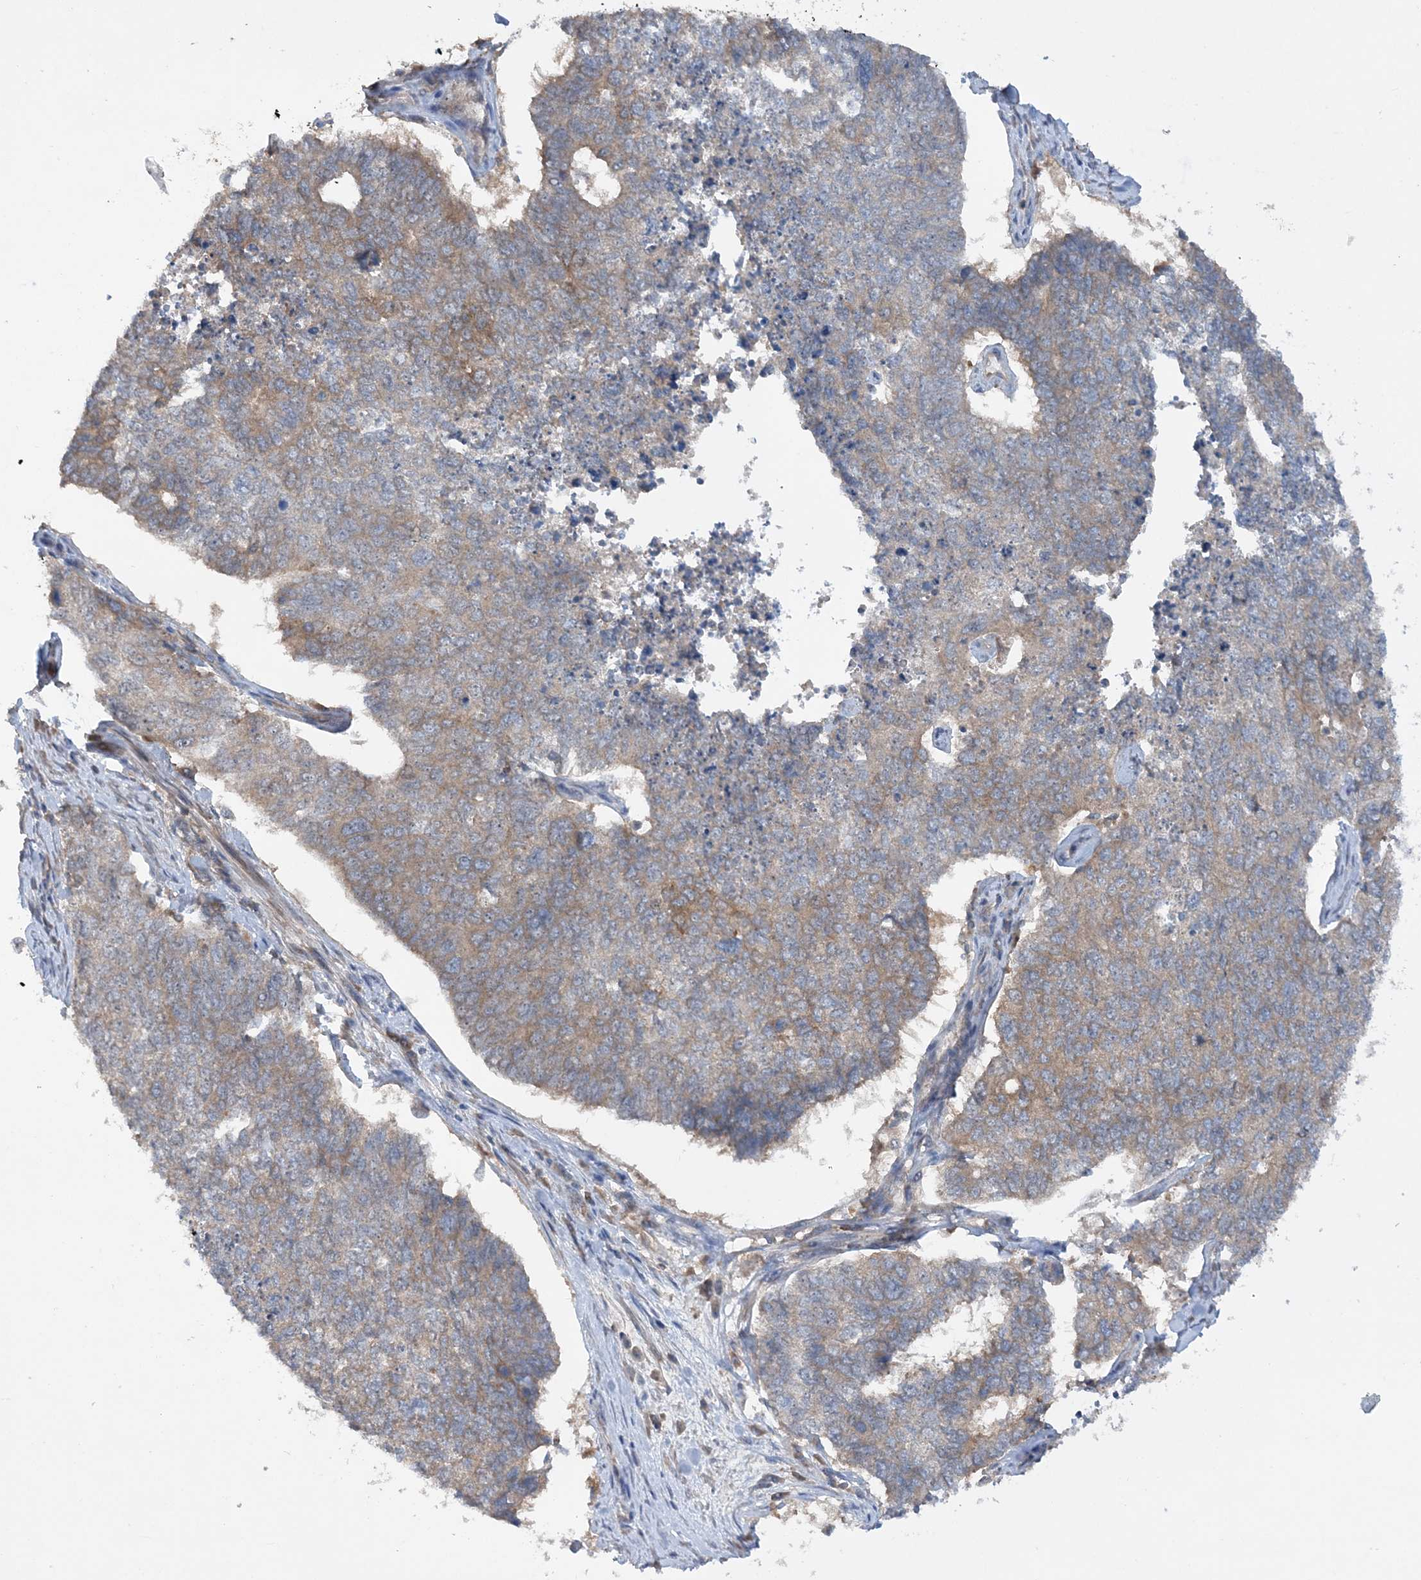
{"staining": {"intensity": "weak", "quantity": "25%-75%", "location": "cytoplasmic/membranous"}, "tissue": "cervical cancer", "cell_type": "Tumor cells", "image_type": "cancer", "snomed": [{"axis": "morphology", "description": "Squamous cell carcinoma, NOS"}, {"axis": "topography", "description": "Cervix"}], "caption": "Immunohistochemistry (IHC) of human cervical cancer shows low levels of weak cytoplasmic/membranous expression in approximately 25%-75% of tumor cells. (Stains: DAB in brown, nuclei in blue, Microscopy: brightfield microscopy at high magnification).", "gene": "ACAP2", "patient": {"sex": "female", "age": 63}}